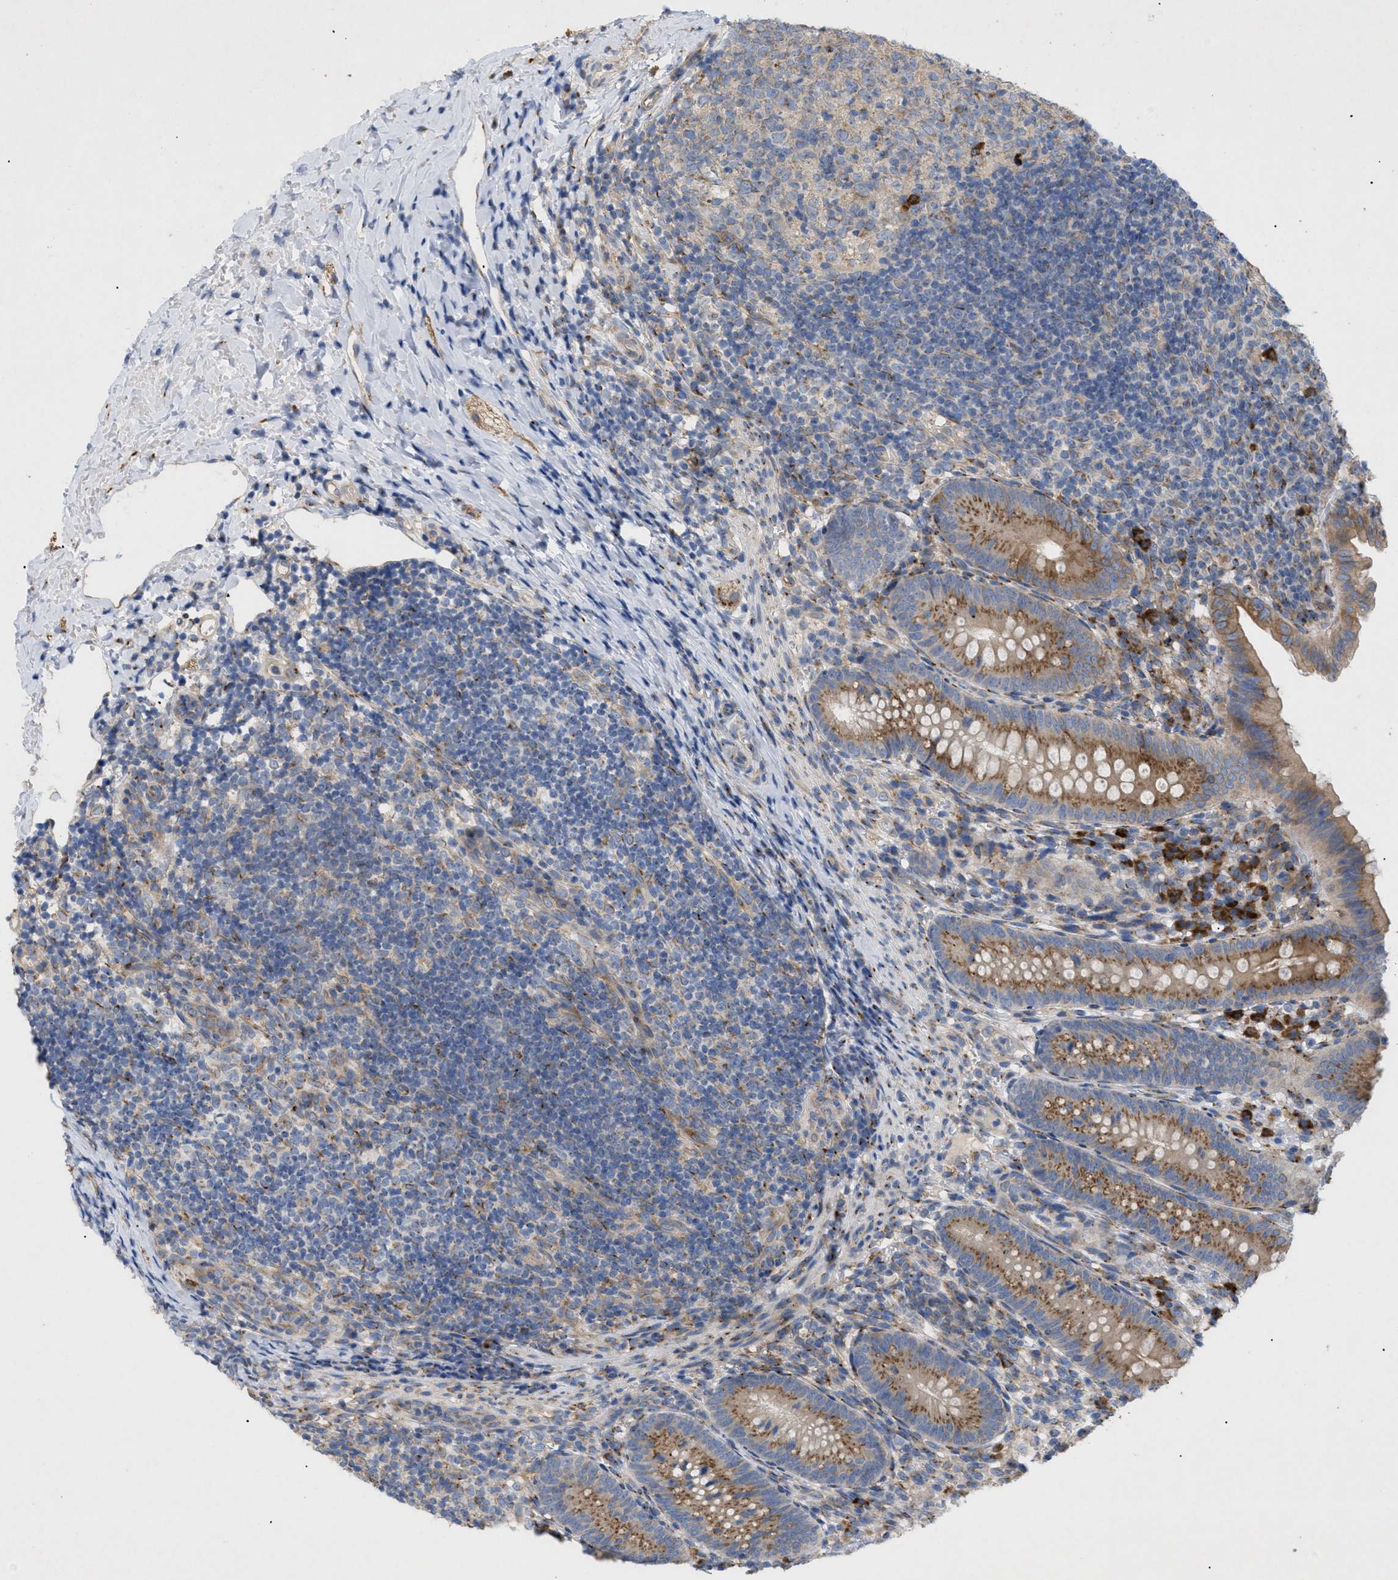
{"staining": {"intensity": "moderate", "quantity": ">75%", "location": "cytoplasmic/membranous"}, "tissue": "appendix", "cell_type": "Glandular cells", "image_type": "normal", "snomed": [{"axis": "morphology", "description": "Normal tissue, NOS"}, {"axis": "topography", "description": "Appendix"}], "caption": "Unremarkable appendix was stained to show a protein in brown. There is medium levels of moderate cytoplasmic/membranous staining in about >75% of glandular cells. (brown staining indicates protein expression, while blue staining denotes nuclei).", "gene": "SLC50A1", "patient": {"sex": "male", "age": 1}}